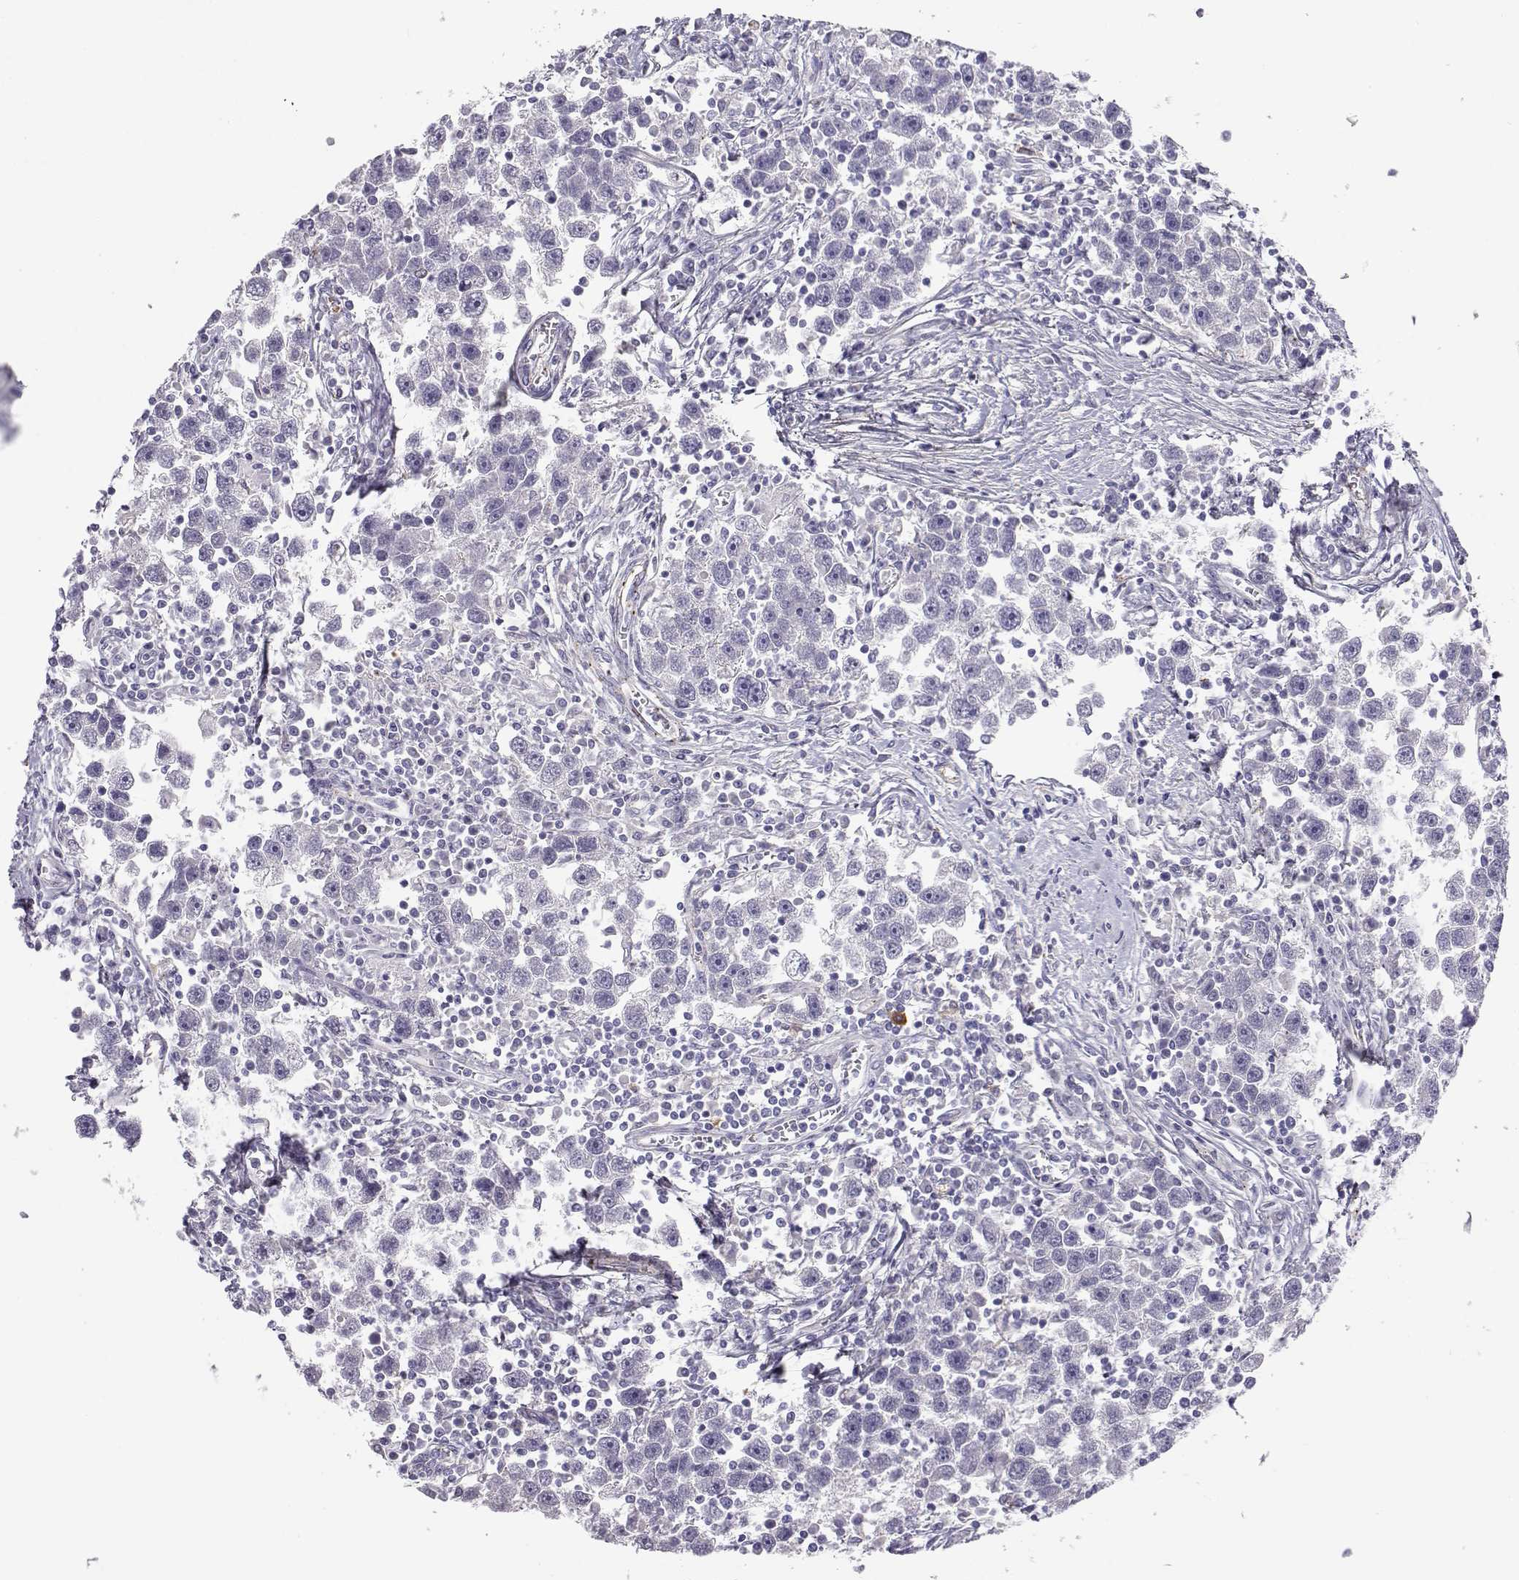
{"staining": {"intensity": "negative", "quantity": "none", "location": "none"}, "tissue": "testis cancer", "cell_type": "Tumor cells", "image_type": "cancer", "snomed": [{"axis": "morphology", "description": "Seminoma, NOS"}, {"axis": "topography", "description": "Testis"}], "caption": "This is a micrograph of immunohistochemistry staining of seminoma (testis), which shows no staining in tumor cells.", "gene": "ENDOU", "patient": {"sex": "male", "age": 30}}